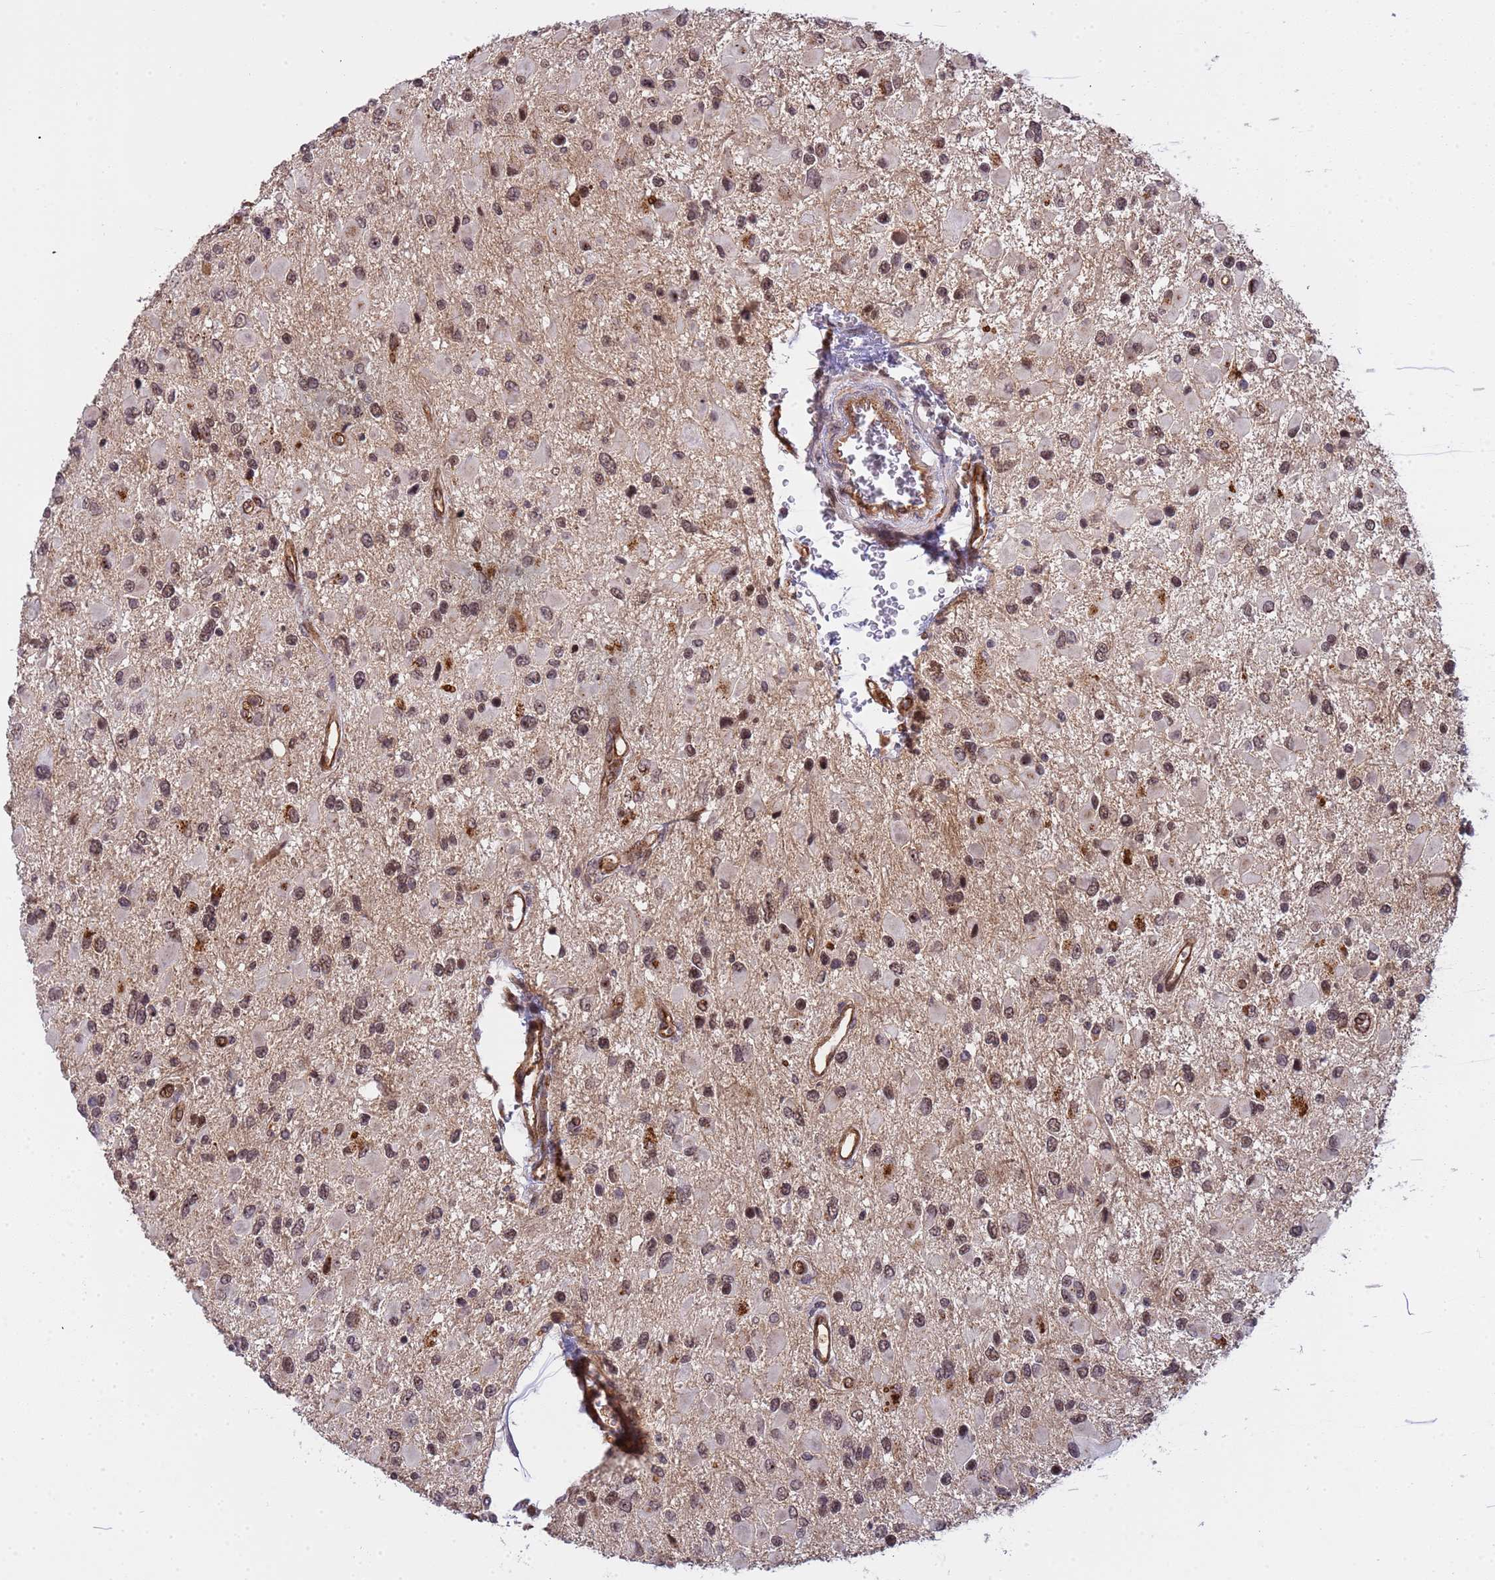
{"staining": {"intensity": "moderate", "quantity": ">75%", "location": "nuclear"}, "tissue": "glioma", "cell_type": "Tumor cells", "image_type": "cancer", "snomed": [{"axis": "morphology", "description": "Glioma, malignant, High grade"}, {"axis": "topography", "description": "Brain"}], "caption": "Glioma stained for a protein displays moderate nuclear positivity in tumor cells. (Brightfield microscopy of DAB IHC at high magnification).", "gene": "EMC2", "patient": {"sex": "male", "age": 53}}